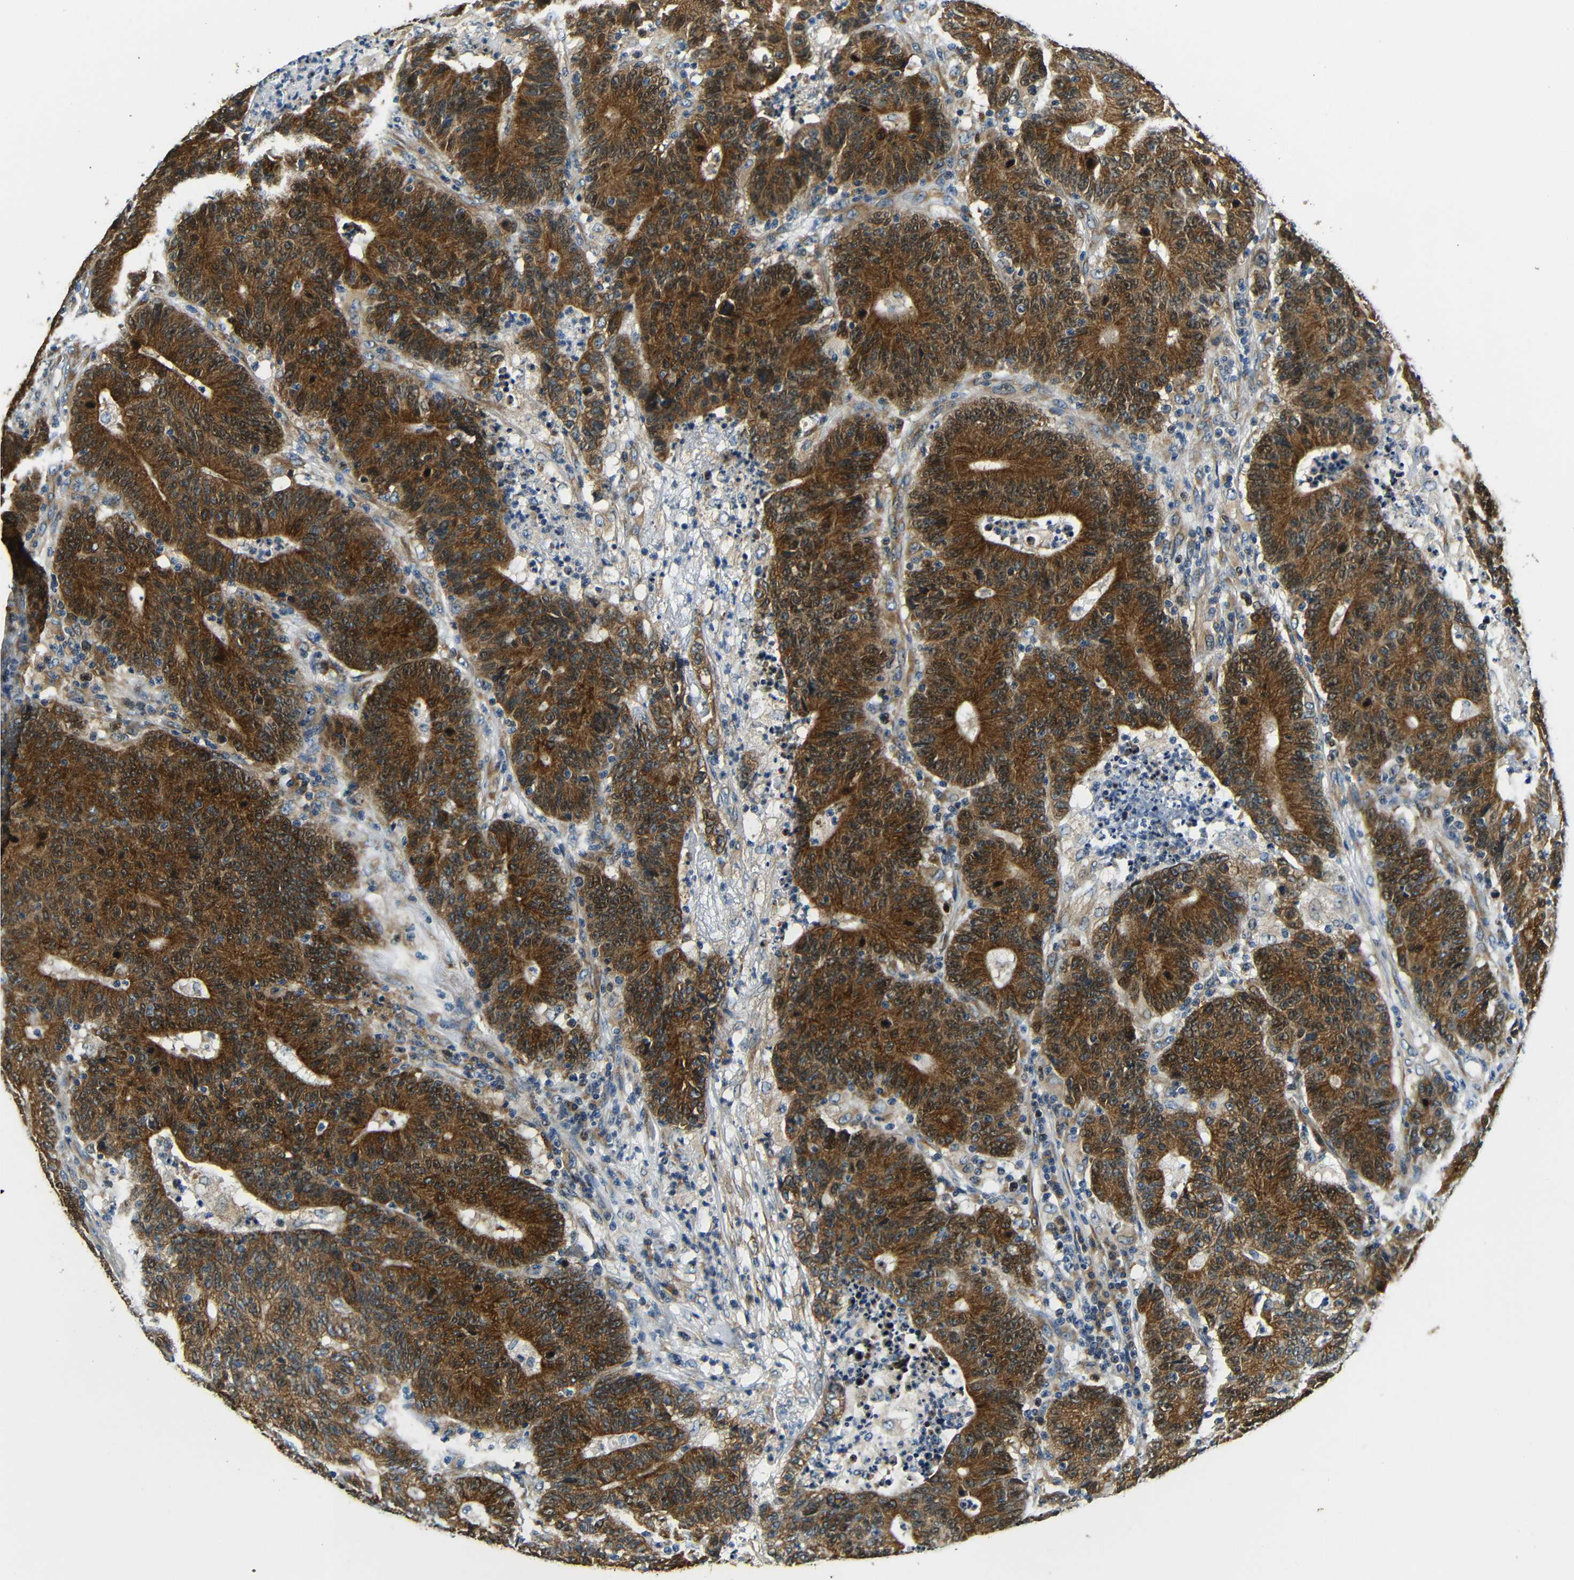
{"staining": {"intensity": "strong", "quantity": ">75%", "location": "cytoplasmic/membranous"}, "tissue": "colorectal cancer", "cell_type": "Tumor cells", "image_type": "cancer", "snomed": [{"axis": "morphology", "description": "Normal tissue, NOS"}, {"axis": "morphology", "description": "Adenocarcinoma, NOS"}, {"axis": "topography", "description": "Colon"}], "caption": "This image displays colorectal cancer stained with immunohistochemistry to label a protein in brown. The cytoplasmic/membranous of tumor cells show strong positivity for the protein. Nuclei are counter-stained blue.", "gene": "VAPB", "patient": {"sex": "female", "age": 75}}